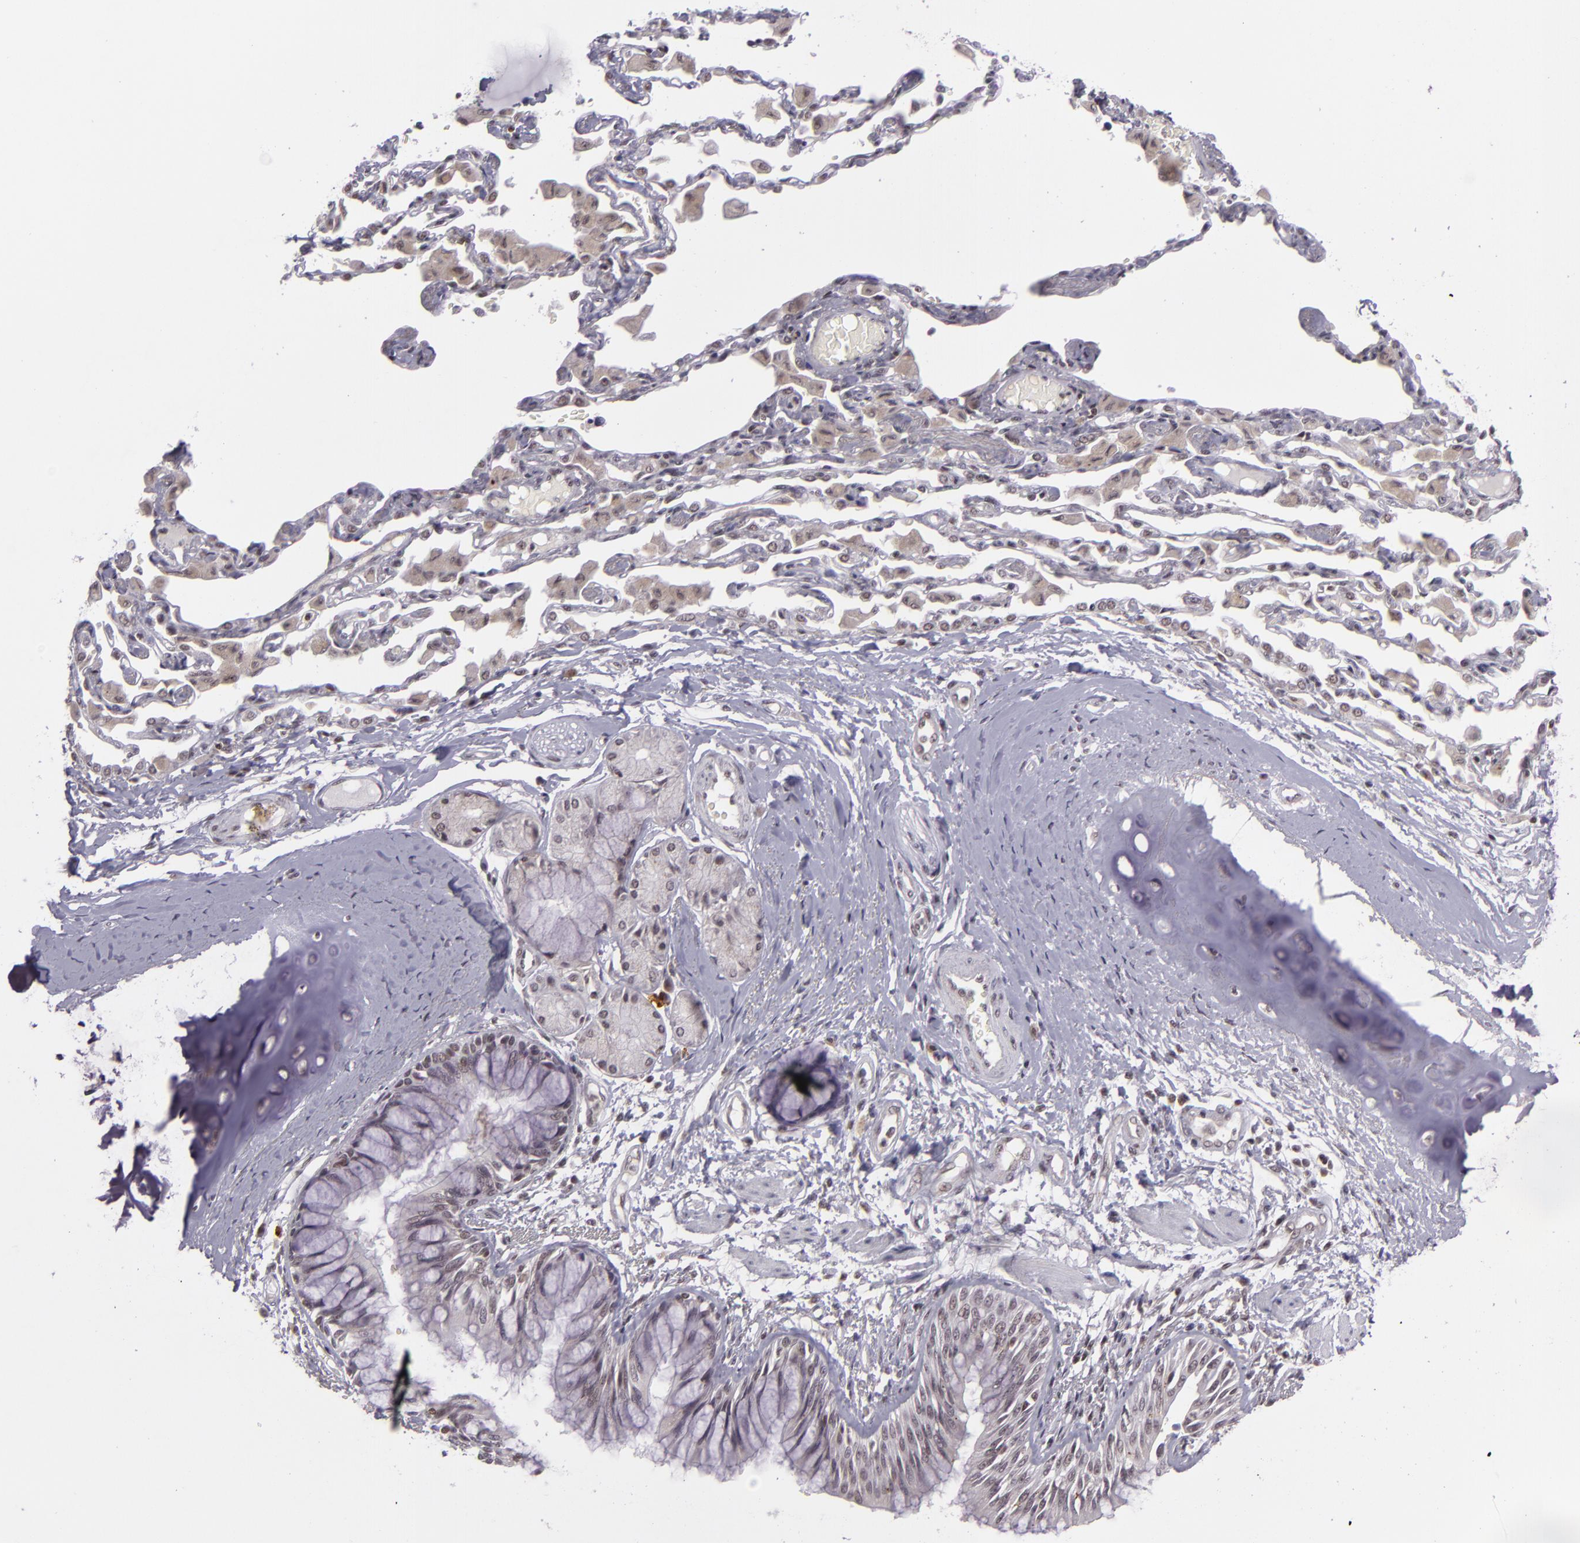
{"staining": {"intensity": "weak", "quantity": "<25%", "location": "nuclear"}, "tissue": "bronchus", "cell_type": "Respiratory epithelial cells", "image_type": "normal", "snomed": [{"axis": "morphology", "description": "Normal tissue, NOS"}, {"axis": "topography", "description": "Cartilage tissue"}, {"axis": "topography", "description": "Bronchus"}, {"axis": "topography", "description": "Lung"}, {"axis": "topography", "description": "Peripheral nerve tissue"}], "caption": "IHC of benign human bronchus reveals no expression in respiratory epithelial cells. Brightfield microscopy of immunohistochemistry stained with DAB (3,3'-diaminobenzidine) (brown) and hematoxylin (blue), captured at high magnification.", "gene": "ZFX", "patient": {"sex": "female", "age": 49}}